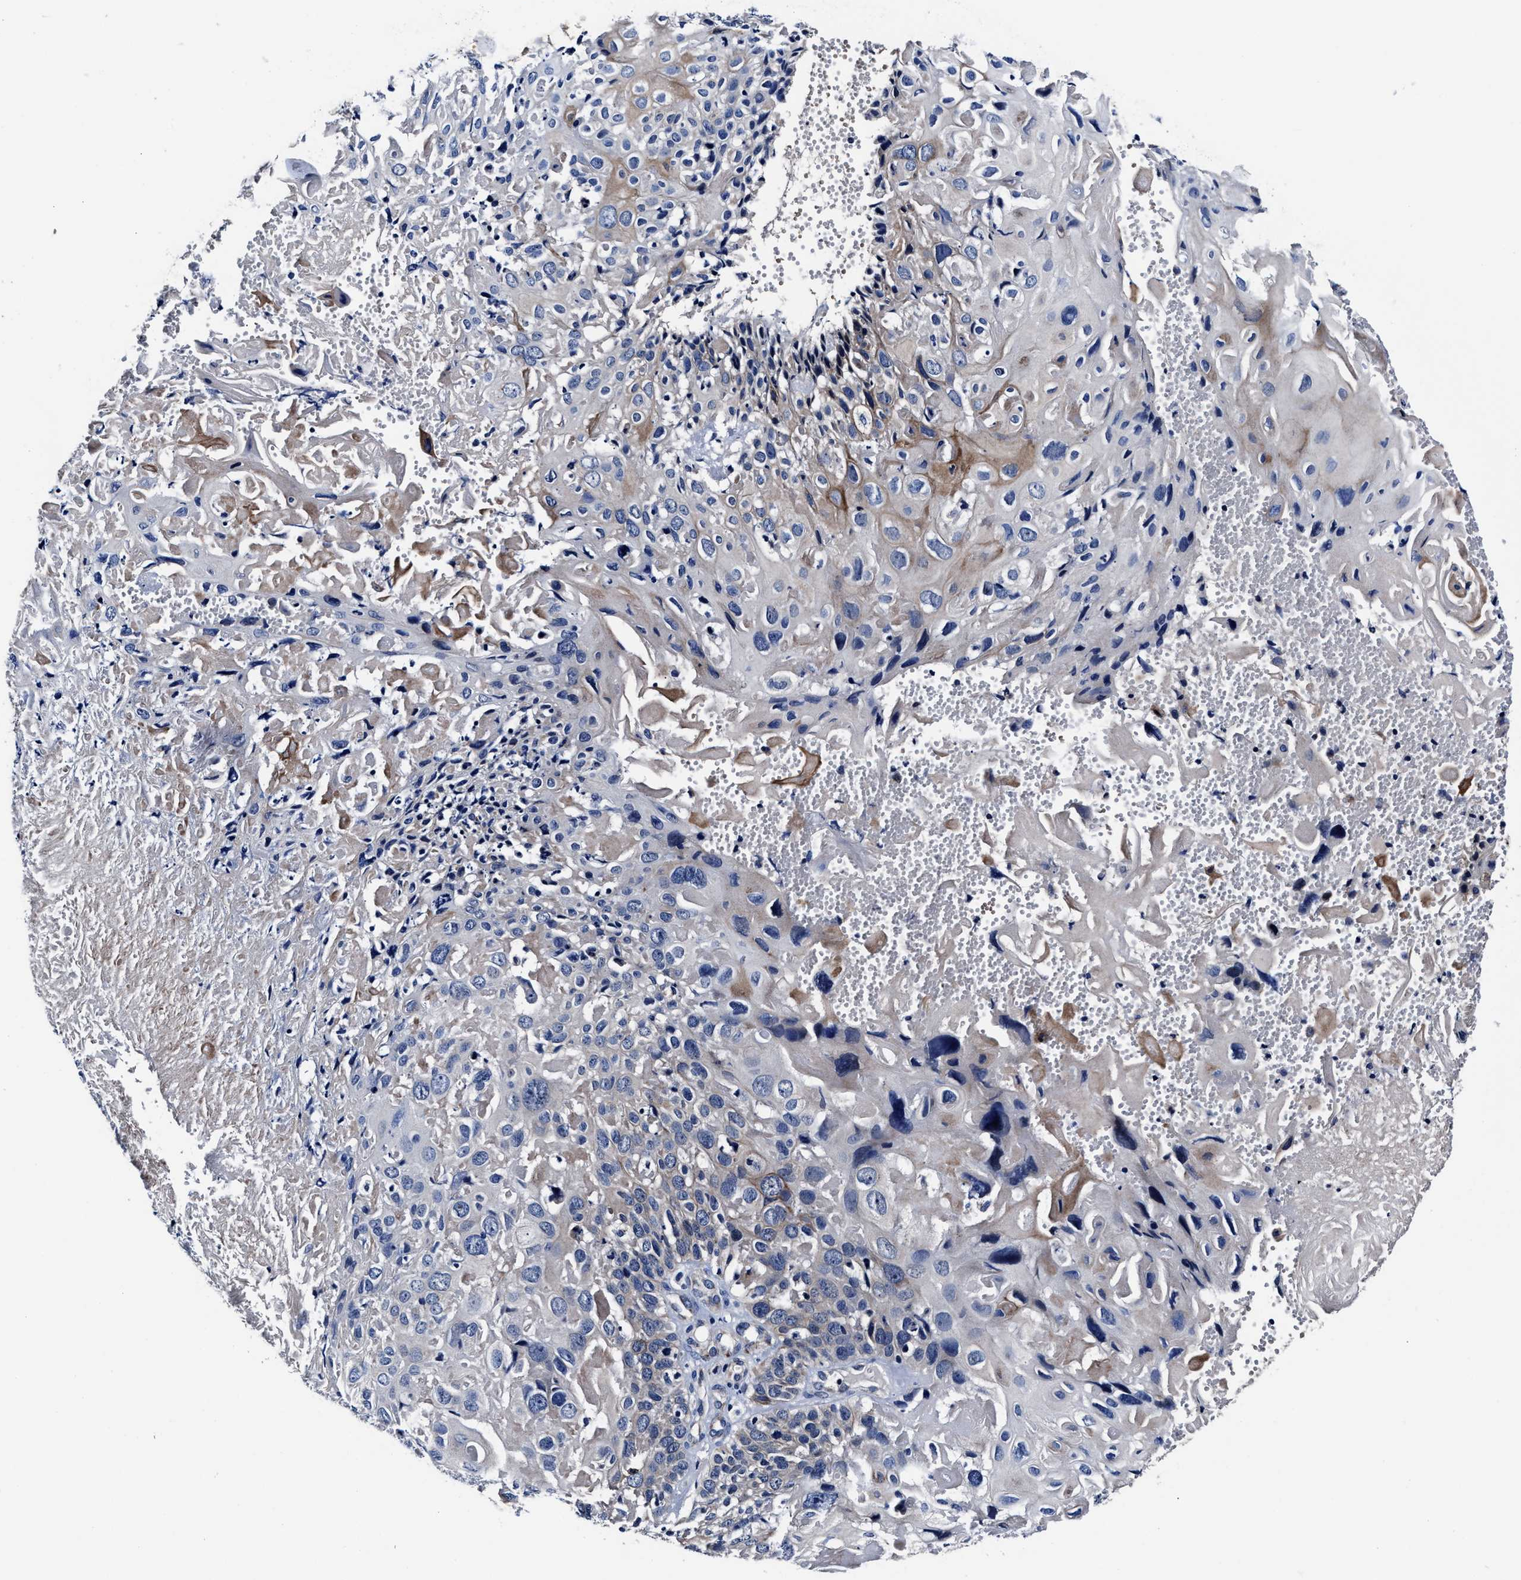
{"staining": {"intensity": "negative", "quantity": "none", "location": "none"}, "tissue": "cervical cancer", "cell_type": "Tumor cells", "image_type": "cancer", "snomed": [{"axis": "morphology", "description": "Squamous cell carcinoma, NOS"}, {"axis": "topography", "description": "Cervix"}], "caption": "High magnification brightfield microscopy of cervical squamous cell carcinoma stained with DAB (brown) and counterstained with hematoxylin (blue): tumor cells show no significant expression. (DAB (3,3'-diaminobenzidine) immunohistochemistry (IHC) visualized using brightfield microscopy, high magnification).", "gene": "OLFML2A", "patient": {"sex": "female", "age": 74}}